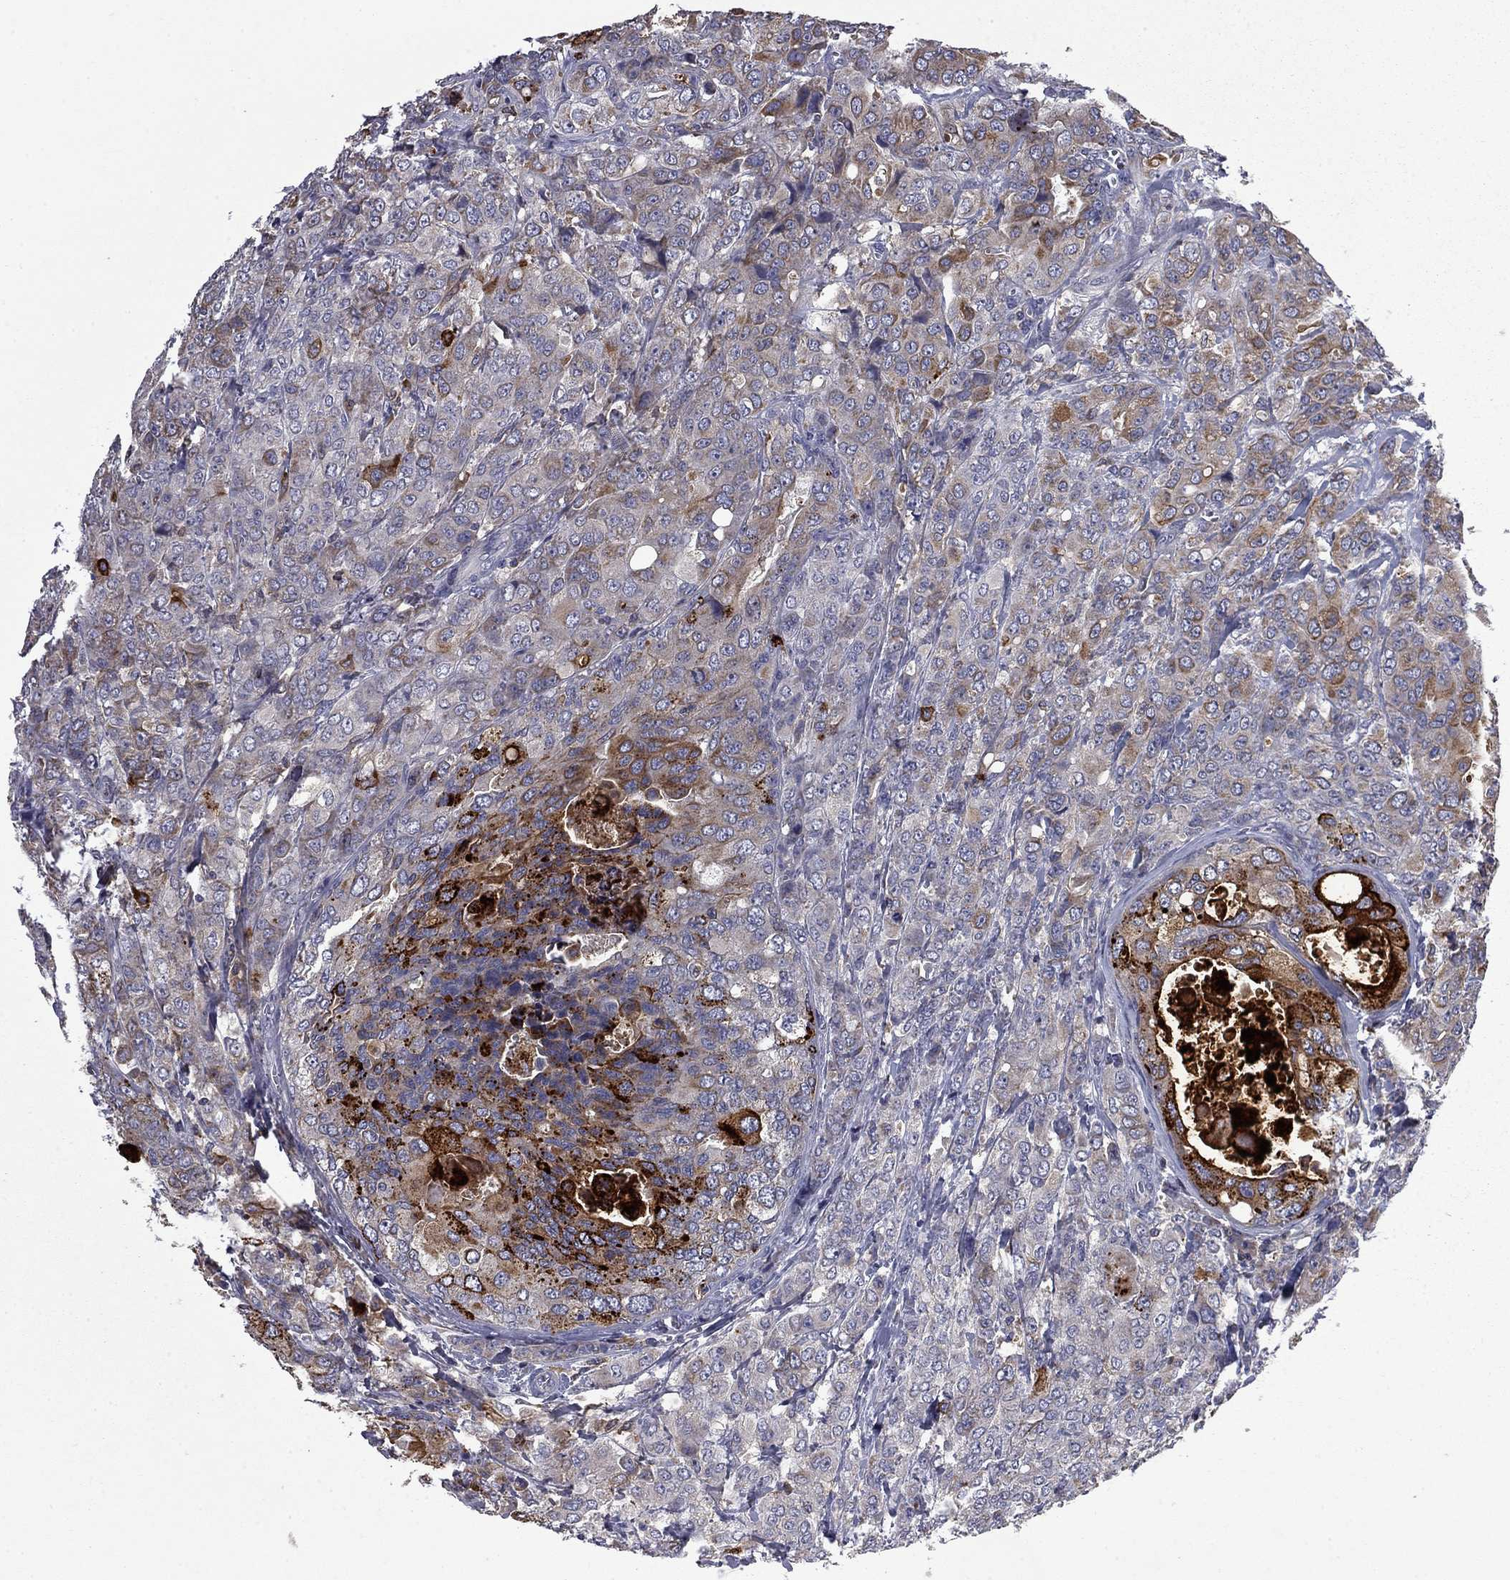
{"staining": {"intensity": "moderate", "quantity": "<25%", "location": "cytoplasmic/membranous"}, "tissue": "breast cancer", "cell_type": "Tumor cells", "image_type": "cancer", "snomed": [{"axis": "morphology", "description": "Duct carcinoma"}, {"axis": "topography", "description": "Breast"}], "caption": "The micrograph reveals immunohistochemical staining of intraductal carcinoma (breast). There is moderate cytoplasmic/membranous positivity is present in approximately <25% of tumor cells.", "gene": "CEACAM7", "patient": {"sex": "female", "age": 43}}